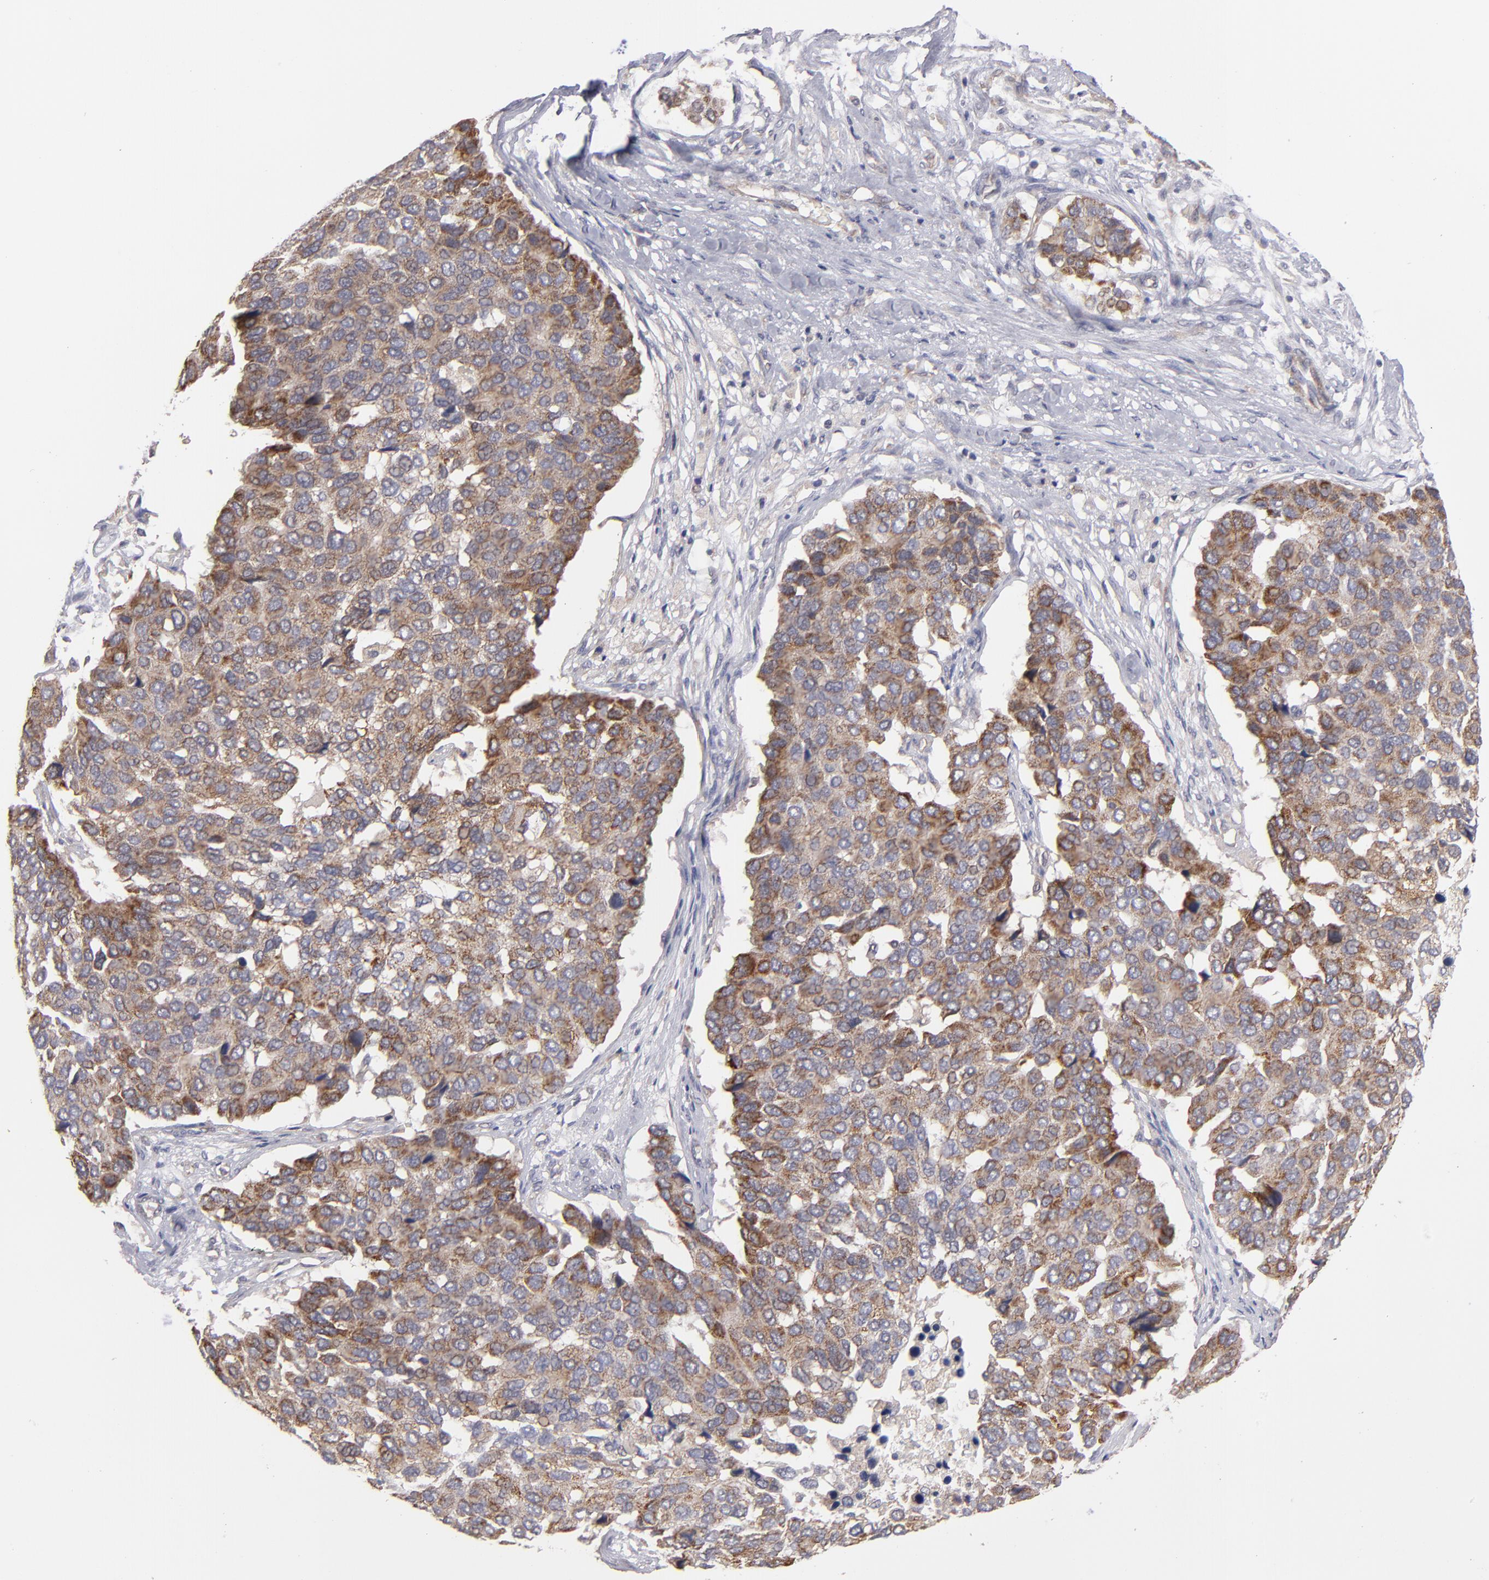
{"staining": {"intensity": "moderate", "quantity": ">75%", "location": "cytoplasmic/membranous"}, "tissue": "pancreatic cancer", "cell_type": "Tumor cells", "image_type": "cancer", "snomed": [{"axis": "morphology", "description": "Adenocarcinoma, NOS"}, {"axis": "topography", "description": "Pancreas"}], "caption": "High-magnification brightfield microscopy of pancreatic cancer (adenocarcinoma) stained with DAB (brown) and counterstained with hematoxylin (blue). tumor cells exhibit moderate cytoplasmic/membranous expression is present in about>75% of cells.", "gene": "HCCS", "patient": {"sex": "male", "age": 50}}